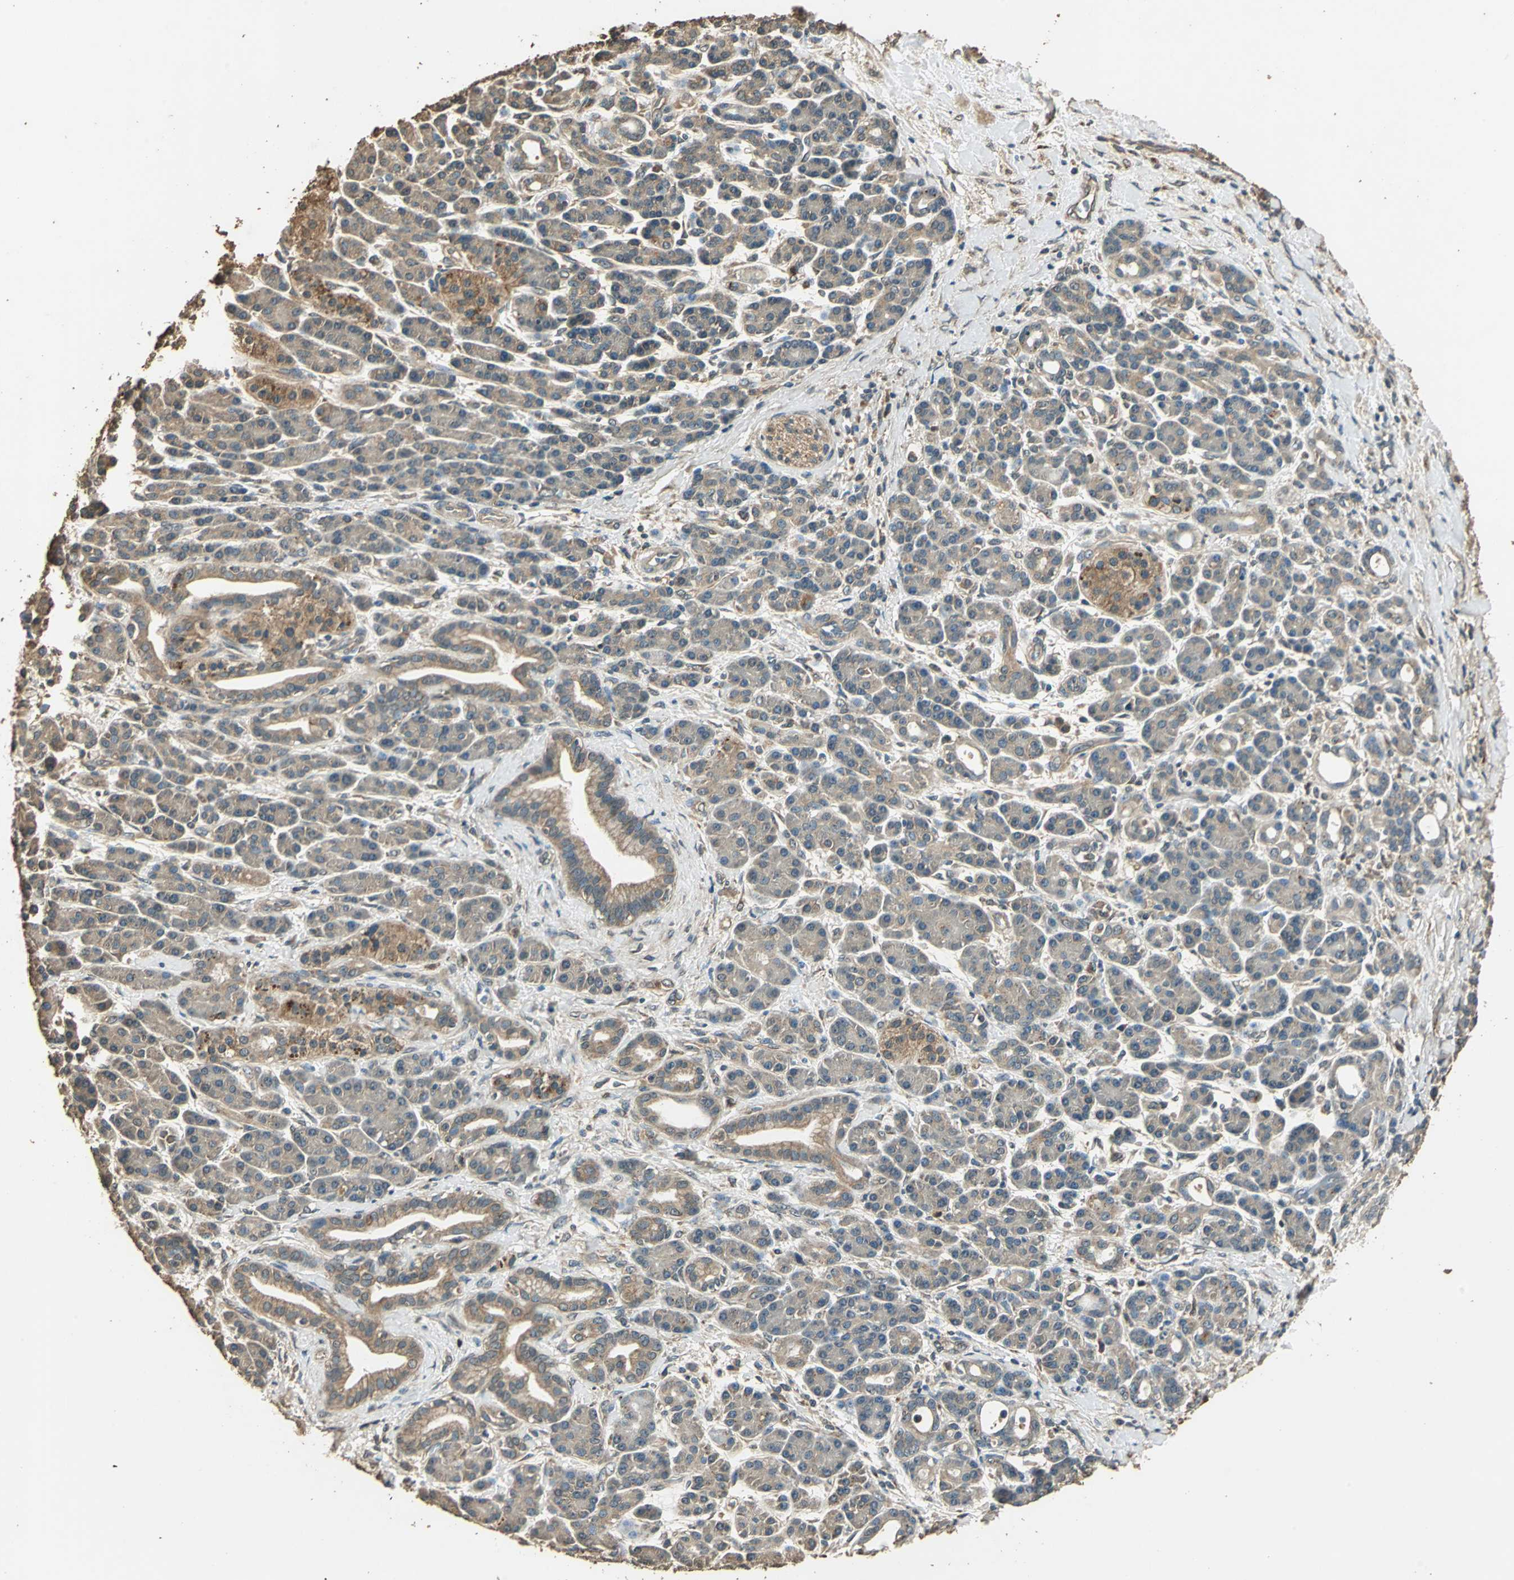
{"staining": {"intensity": "moderate", "quantity": ">75%", "location": "cytoplasmic/membranous"}, "tissue": "pancreatic cancer", "cell_type": "Tumor cells", "image_type": "cancer", "snomed": [{"axis": "morphology", "description": "Adenocarcinoma, NOS"}, {"axis": "topography", "description": "Pancreas"}], "caption": "A micrograph showing moderate cytoplasmic/membranous positivity in about >75% of tumor cells in pancreatic cancer, as visualized by brown immunohistochemical staining.", "gene": "TMPRSS4", "patient": {"sex": "female", "age": 77}}